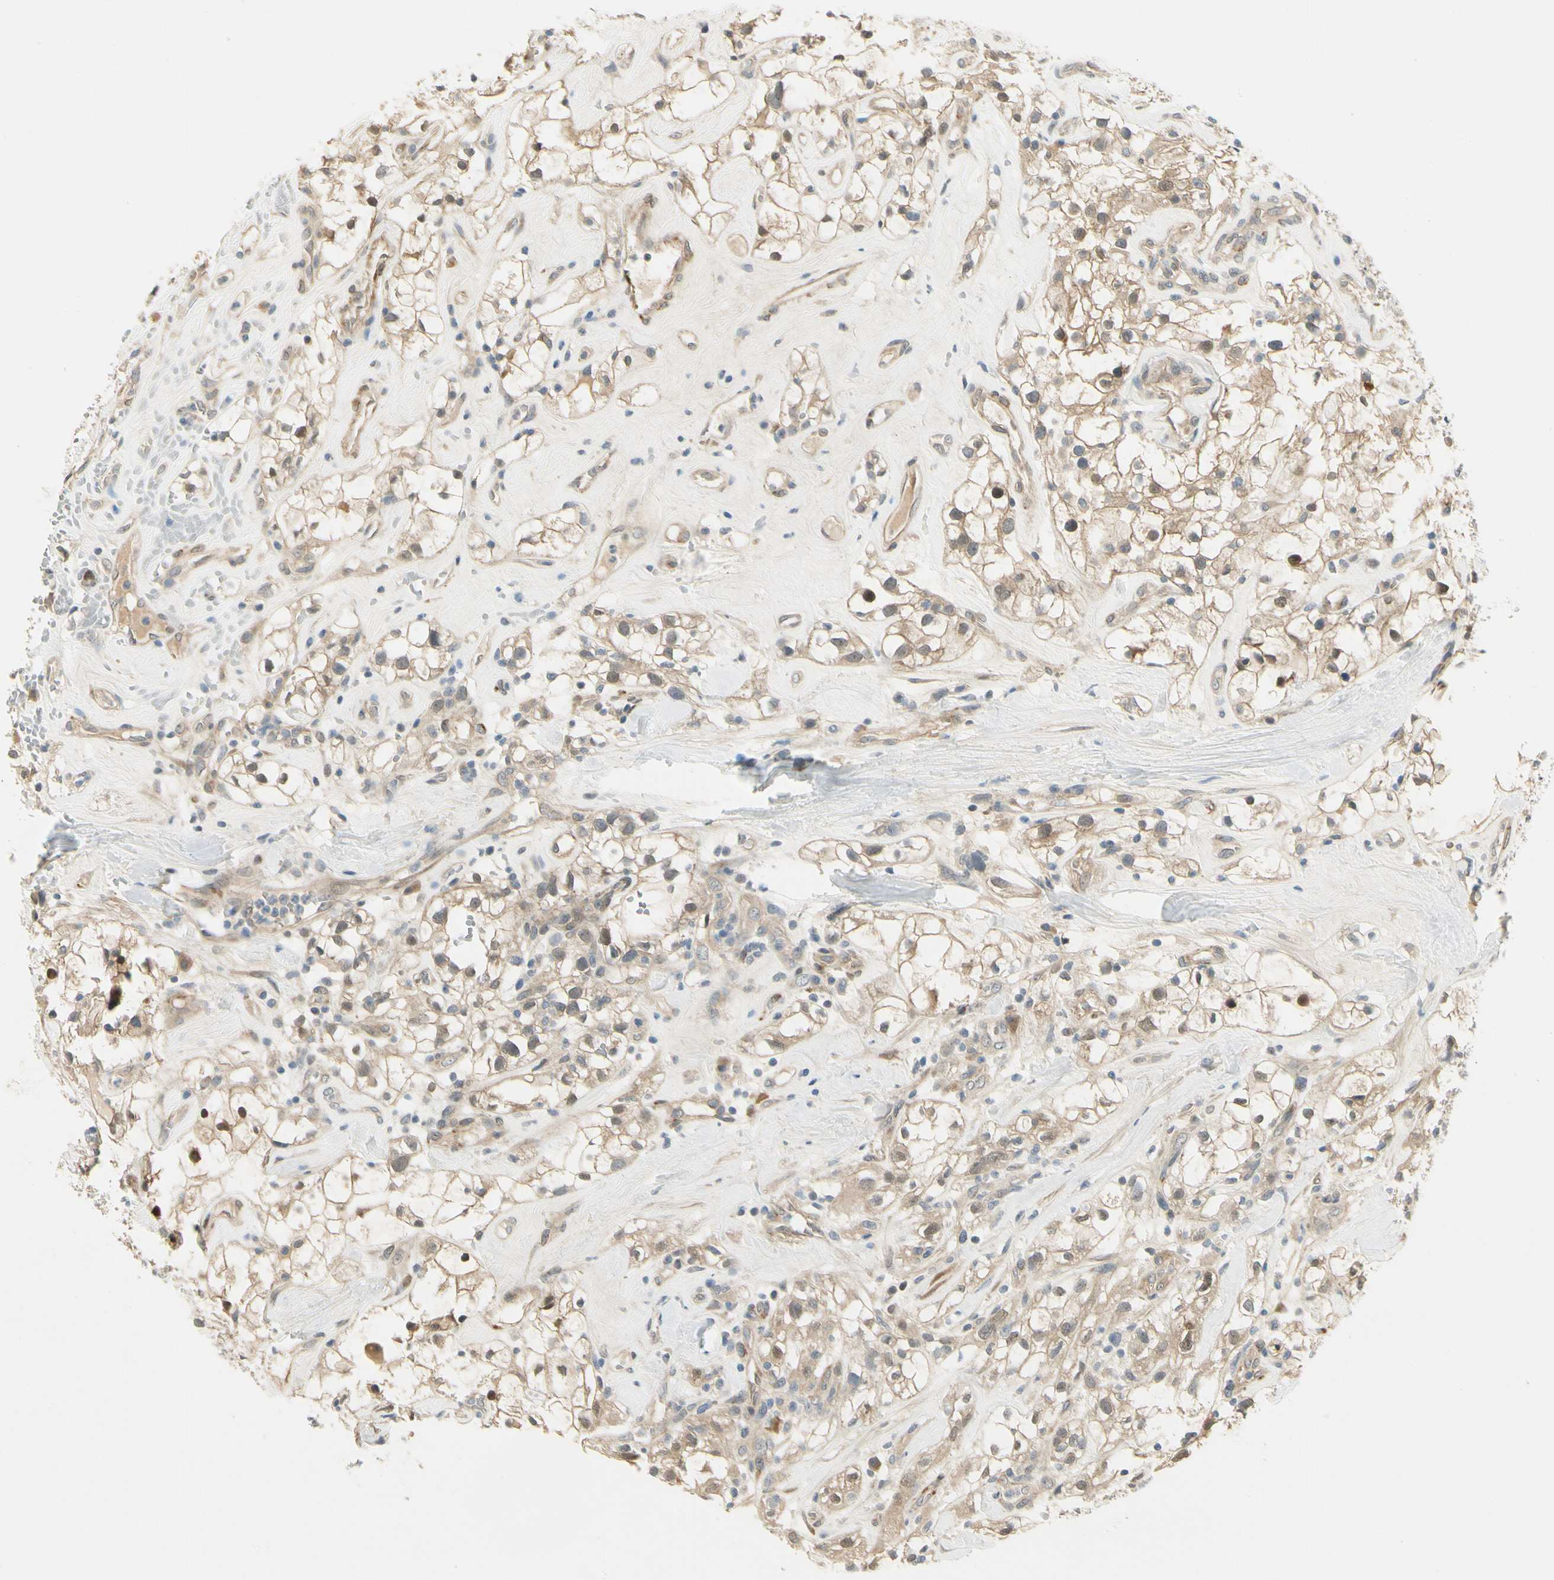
{"staining": {"intensity": "weak", "quantity": ">75%", "location": "cytoplasmic/membranous,nuclear"}, "tissue": "renal cancer", "cell_type": "Tumor cells", "image_type": "cancer", "snomed": [{"axis": "morphology", "description": "Adenocarcinoma, NOS"}, {"axis": "topography", "description": "Kidney"}], "caption": "A high-resolution photomicrograph shows immunohistochemistry (IHC) staining of renal adenocarcinoma, which shows weak cytoplasmic/membranous and nuclear expression in approximately >75% of tumor cells.", "gene": "EPHB3", "patient": {"sex": "female", "age": 60}}